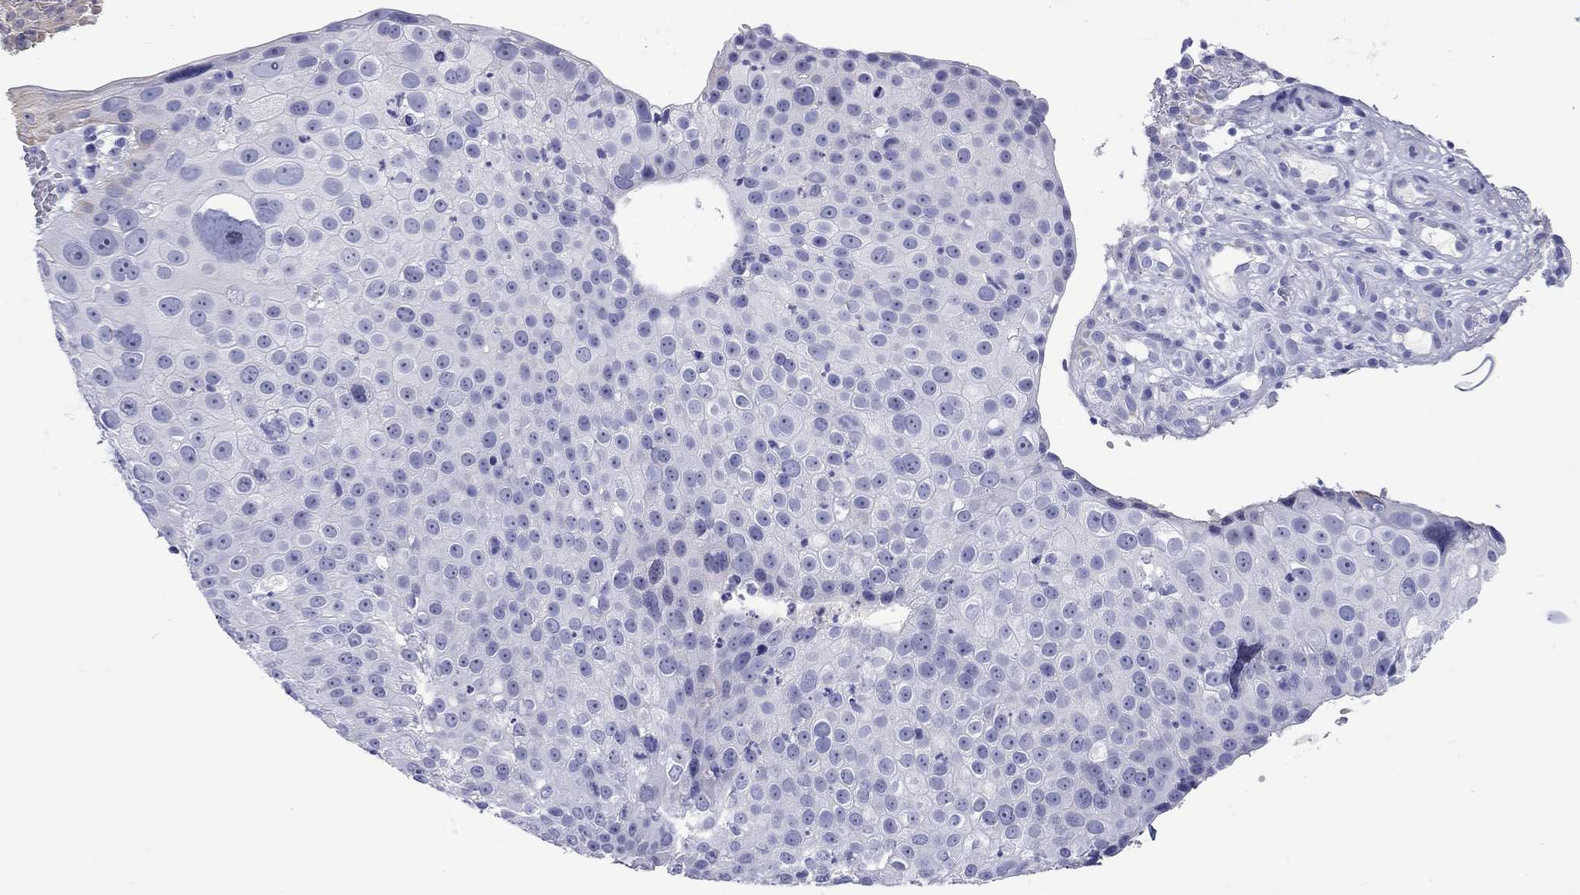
{"staining": {"intensity": "negative", "quantity": "none", "location": "none"}, "tissue": "skin cancer", "cell_type": "Tumor cells", "image_type": "cancer", "snomed": [{"axis": "morphology", "description": "Squamous cell carcinoma, NOS"}, {"axis": "topography", "description": "Skin"}], "caption": "High power microscopy image of an immunohistochemistry histopathology image of skin cancer, revealing no significant expression in tumor cells. (DAB immunohistochemistry with hematoxylin counter stain).", "gene": "CMYA5", "patient": {"sex": "male", "age": 71}}